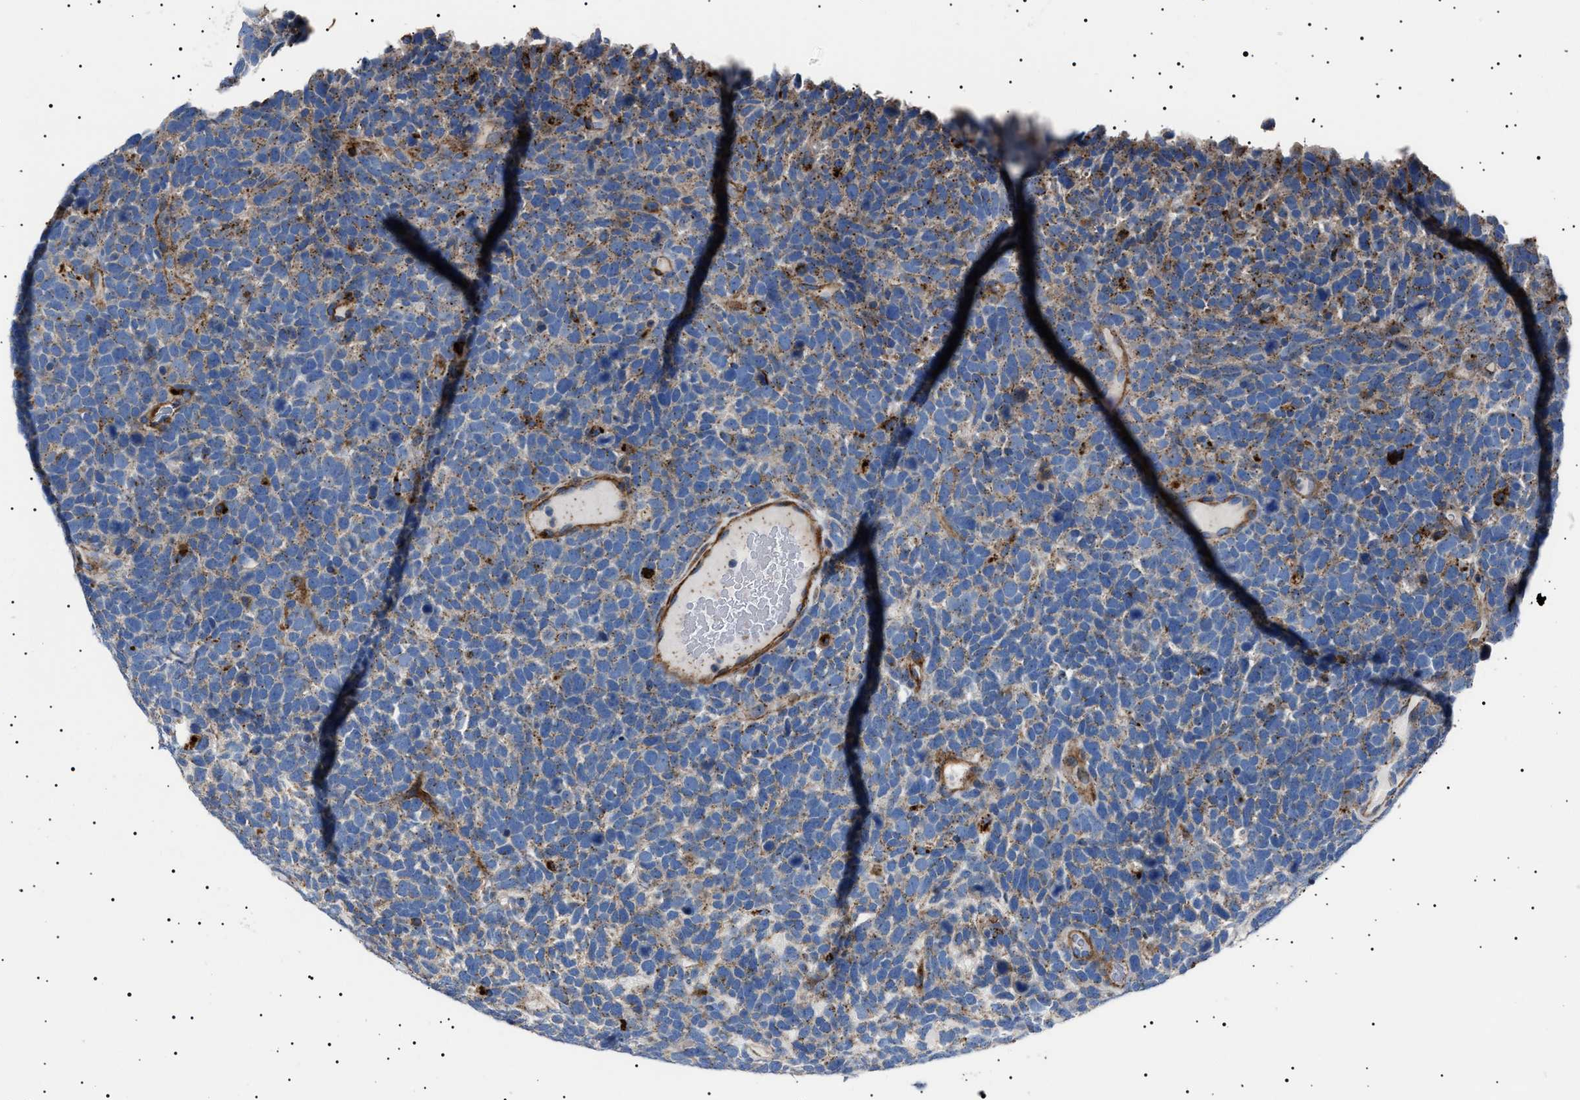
{"staining": {"intensity": "moderate", "quantity": "25%-75%", "location": "cytoplasmic/membranous"}, "tissue": "urothelial cancer", "cell_type": "Tumor cells", "image_type": "cancer", "snomed": [{"axis": "morphology", "description": "Urothelial carcinoma, High grade"}, {"axis": "topography", "description": "Urinary bladder"}], "caption": "Human high-grade urothelial carcinoma stained with a brown dye displays moderate cytoplasmic/membranous positive expression in approximately 25%-75% of tumor cells.", "gene": "NEU1", "patient": {"sex": "female", "age": 82}}